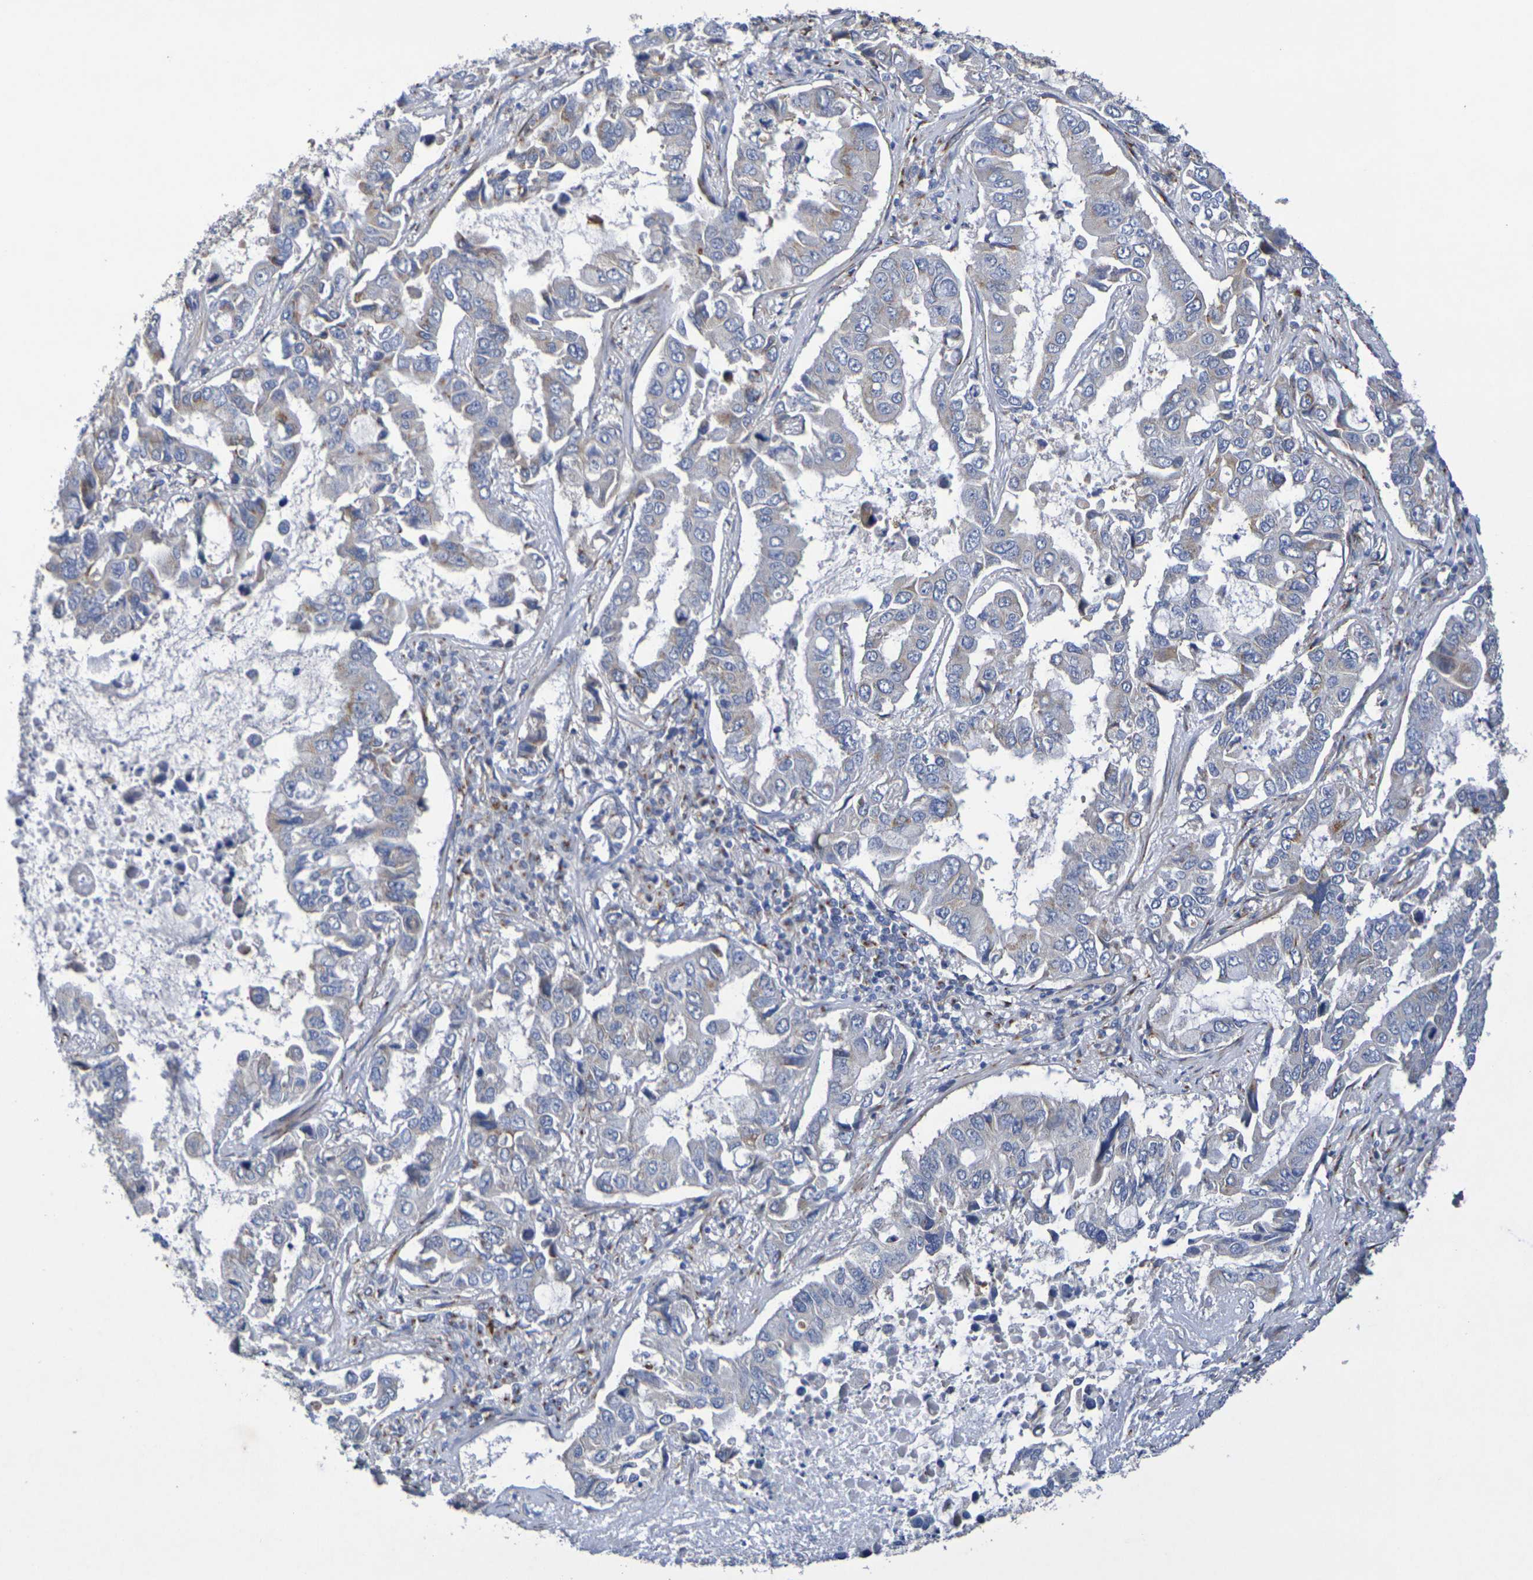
{"staining": {"intensity": "negative", "quantity": "none", "location": "none"}, "tissue": "lung cancer", "cell_type": "Tumor cells", "image_type": "cancer", "snomed": [{"axis": "morphology", "description": "Adenocarcinoma, NOS"}, {"axis": "topography", "description": "Lung"}], "caption": "Human lung cancer (adenocarcinoma) stained for a protein using IHC demonstrates no positivity in tumor cells.", "gene": "DCP2", "patient": {"sex": "male", "age": 64}}